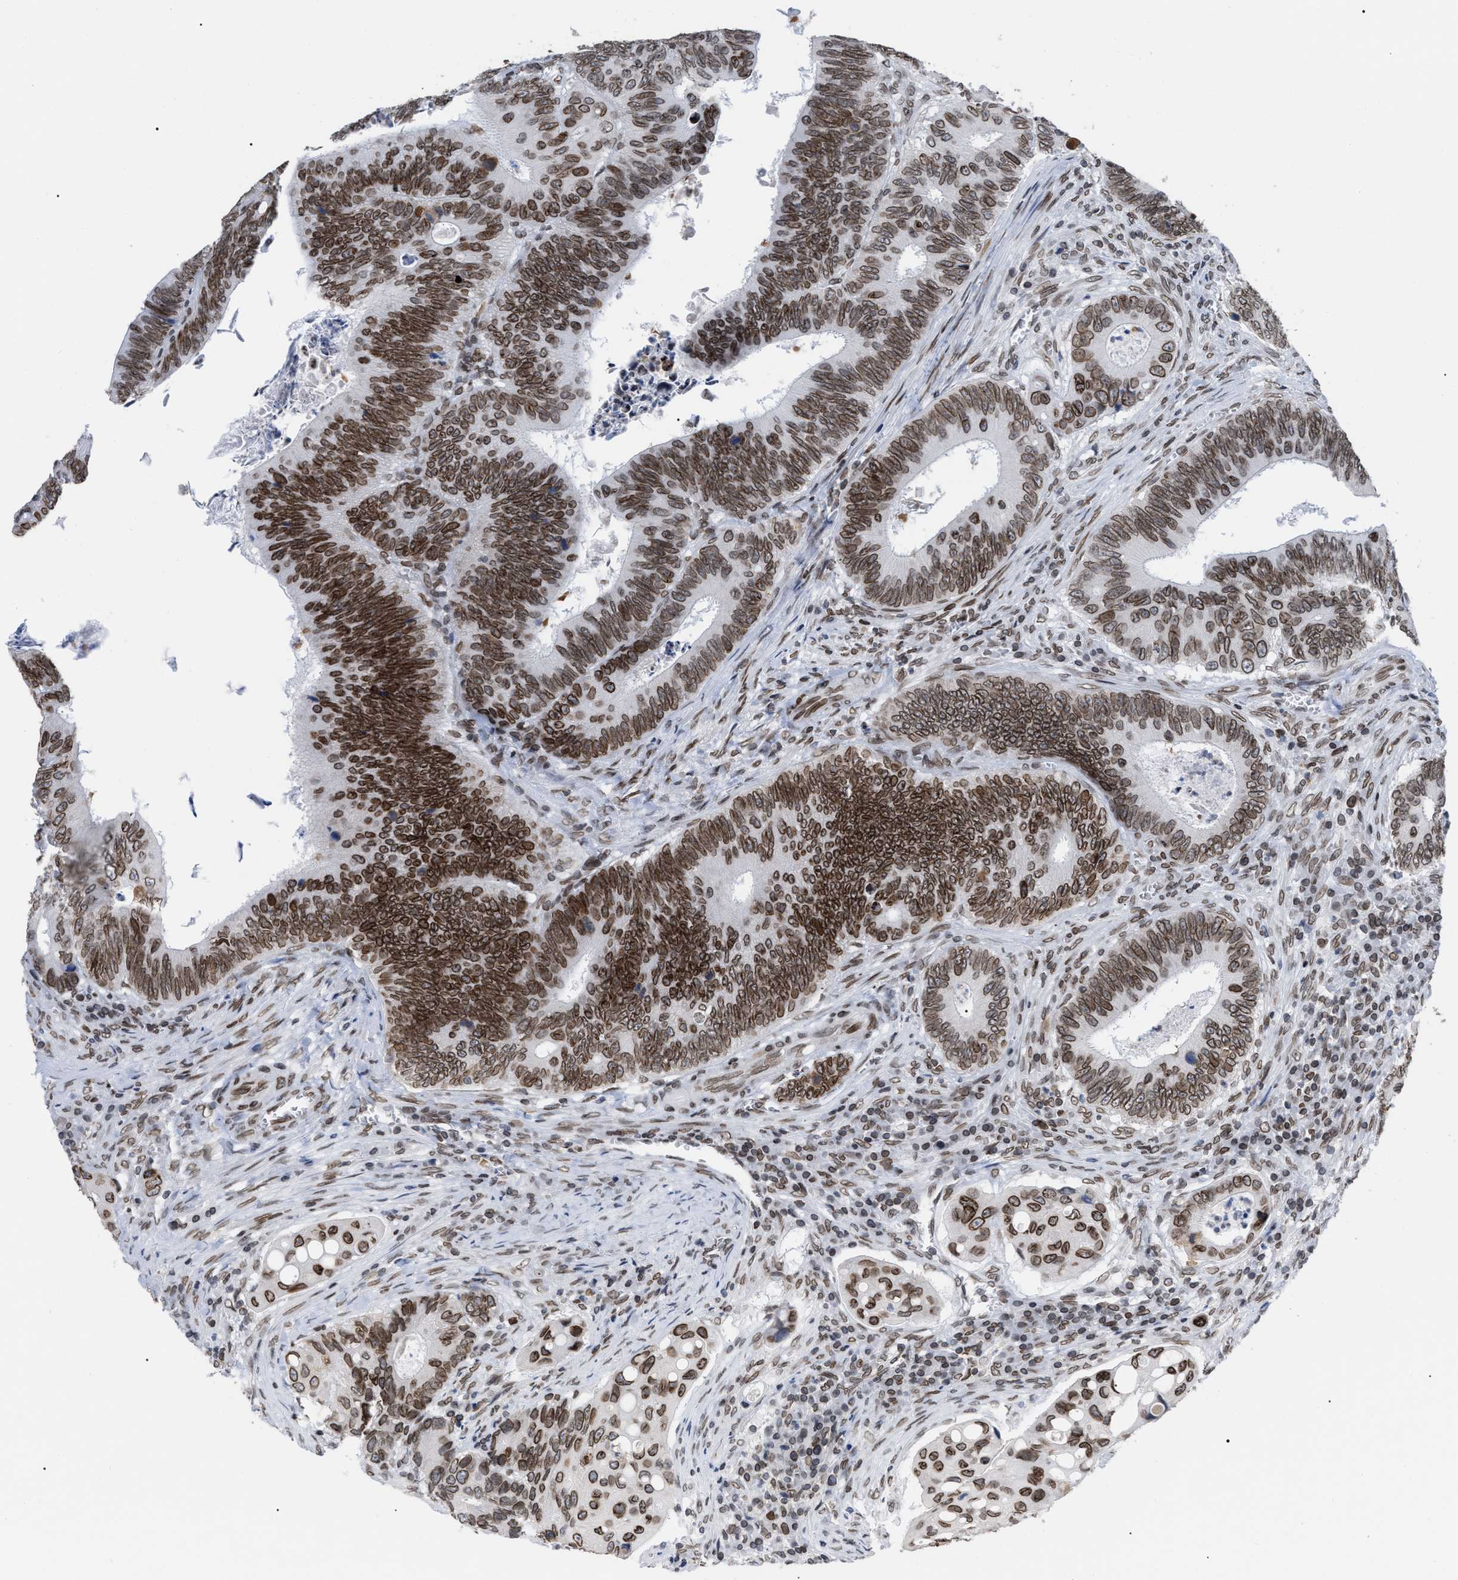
{"staining": {"intensity": "moderate", "quantity": ">75%", "location": "cytoplasmic/membranous,nuclear"}, "tissue": "colorectal cancer", "cell_type": "Tumor cells", "image_type": "cancer", "snomed": [{"axis": "morphology", "description": "Inflammation, NOS"}, {"axis": "morphology", "description": "Adenocarcinoma, NOS"}, {"axis": "topography", "description": "Colon"}], "caption": "Tumor cells exhibit moderate cytoplasmic/membranous and nuclear positivity in about >75% of cells in colorectal cancer (adenocarcinoma).", "gene": "TPR", "patient": {"sex": "male", "age": 72}}